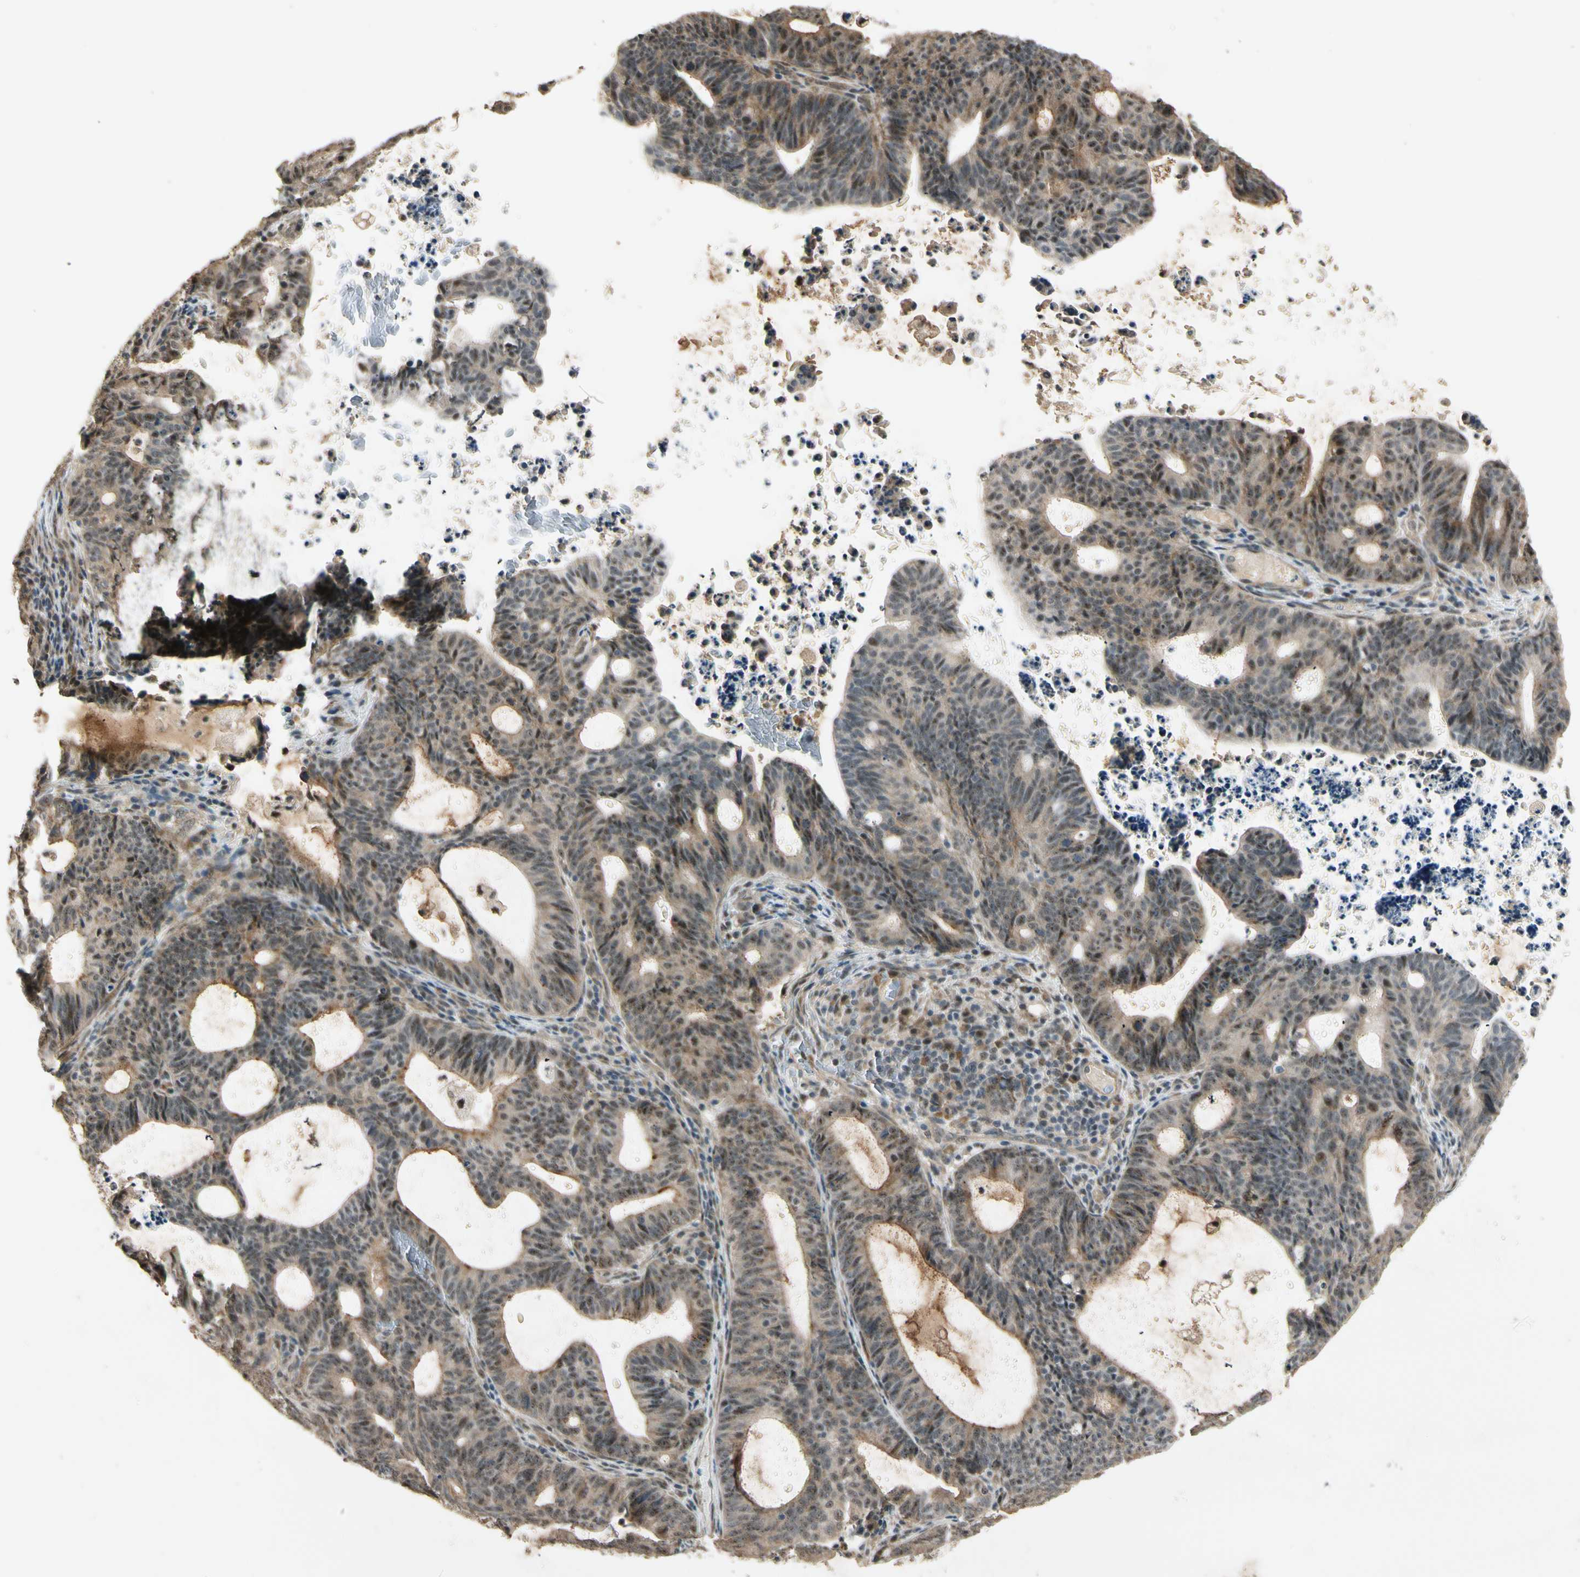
{"staining": {"intensity": "moderate", "quantity": "<25%", "location": "cytoplasmic/membranous,nuclear"}, "tissue": "endometrial cancer", "cell_type": "Tumor cells", "image_type": "cancer", "snomed": [{"axis": "morphology", "description": "Adenocarcinoma, NOS"}, {"axis": "topography", "description": "Uterus"}], "caption": "Immunohistochemistry (IHC) of endometrial cancer exhibits low levels of moderate cytoplasmic/membranous and nuclear staining in approximately <25% of tumor cells. Using DAB (brown) and hematoxylin (blue) stains, captured at high magnification using brightfield microscopy.", "gene": "MCPH1", "patient": {"sex": "female", "age": 83}}